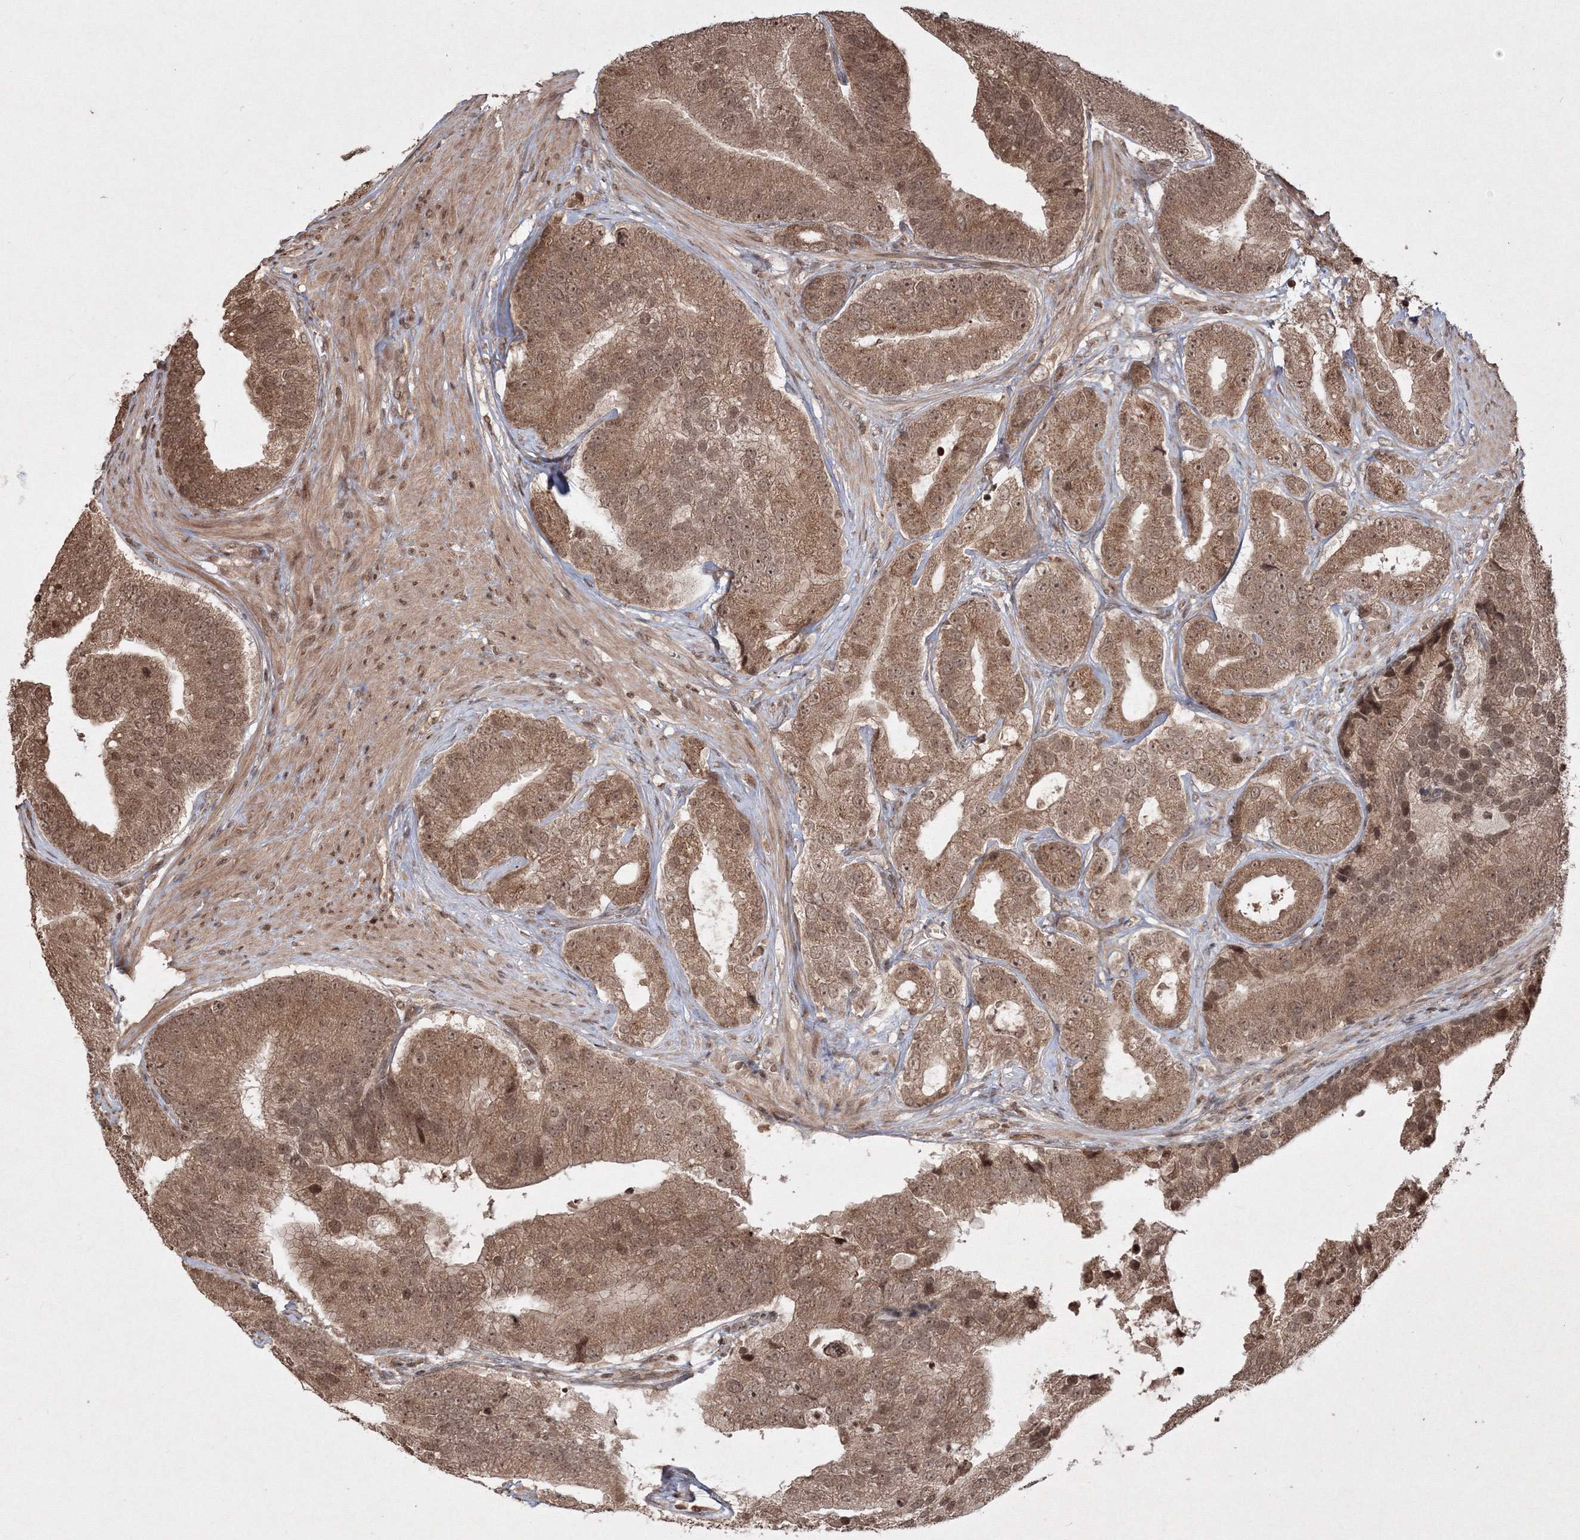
{"staining": {"intensity": "moderate", "quantity": ">75%", "location": "cytoplasmic/membranous,nuclear"}, "tissue": "prostate cancer", "cell_type": "Tumor cells", "image_type": "cancer", "snomed": [{"axis": "morphology", "description": "Adenocarcinoma, High grade"}, {"axis": "topography", "description": "Prostate"}], "caption": "Human prostate high-grade adenocarcinoma stained for a protein (brown) exhibits moderate cytoplasmic/membranous and nuclear positive expression in about >75% of tumor cells.", "gene": "PEX13", "patient": {"sex": "male", "age": 70}}